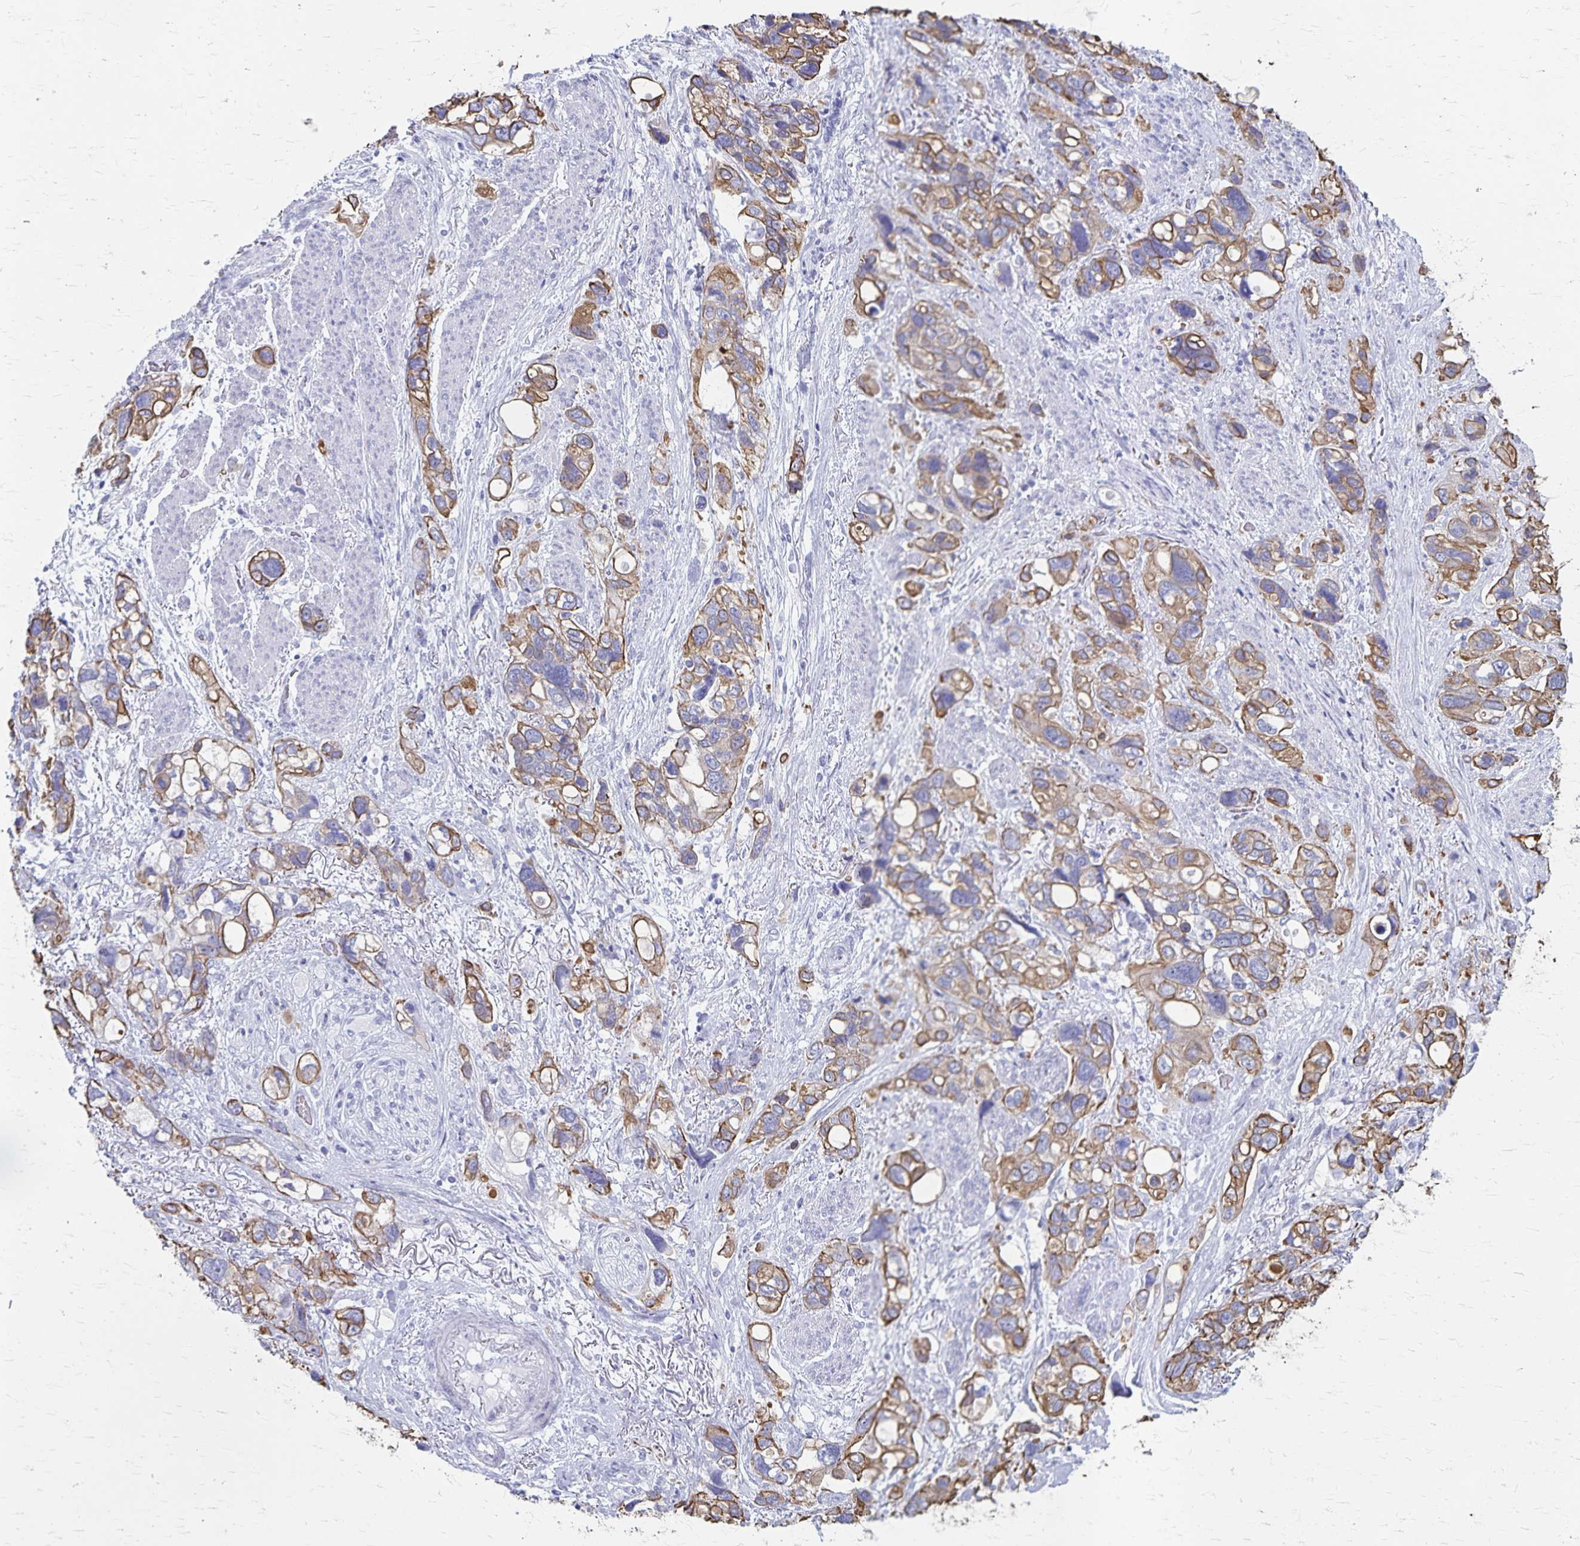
{"staining": {"intensity": "moderate", "quantity": ">75%", "location": "cytoplasmic/membranous"}, "tissue": "stomach cancer", "cell_type": "Tumor cells", "image_type": "cancer", "snomed": [{"axis": "morphology", "description": "Adenocarcinoma, NOS"}, {"axis": "topography", "description": "Stomach, upper"}], "caption": "Stomach cancer (adenocarcinoma) was stained to show a protein in brown. There is medium levels of moderate cytoplasmic/membranous staining in approximately >75% of tumor cells. The protein of interest is shown in brown color, while the nuclei are stained blue.", "gene": "GPBAR1", "patient": {"sex": "female", "age": 81}}